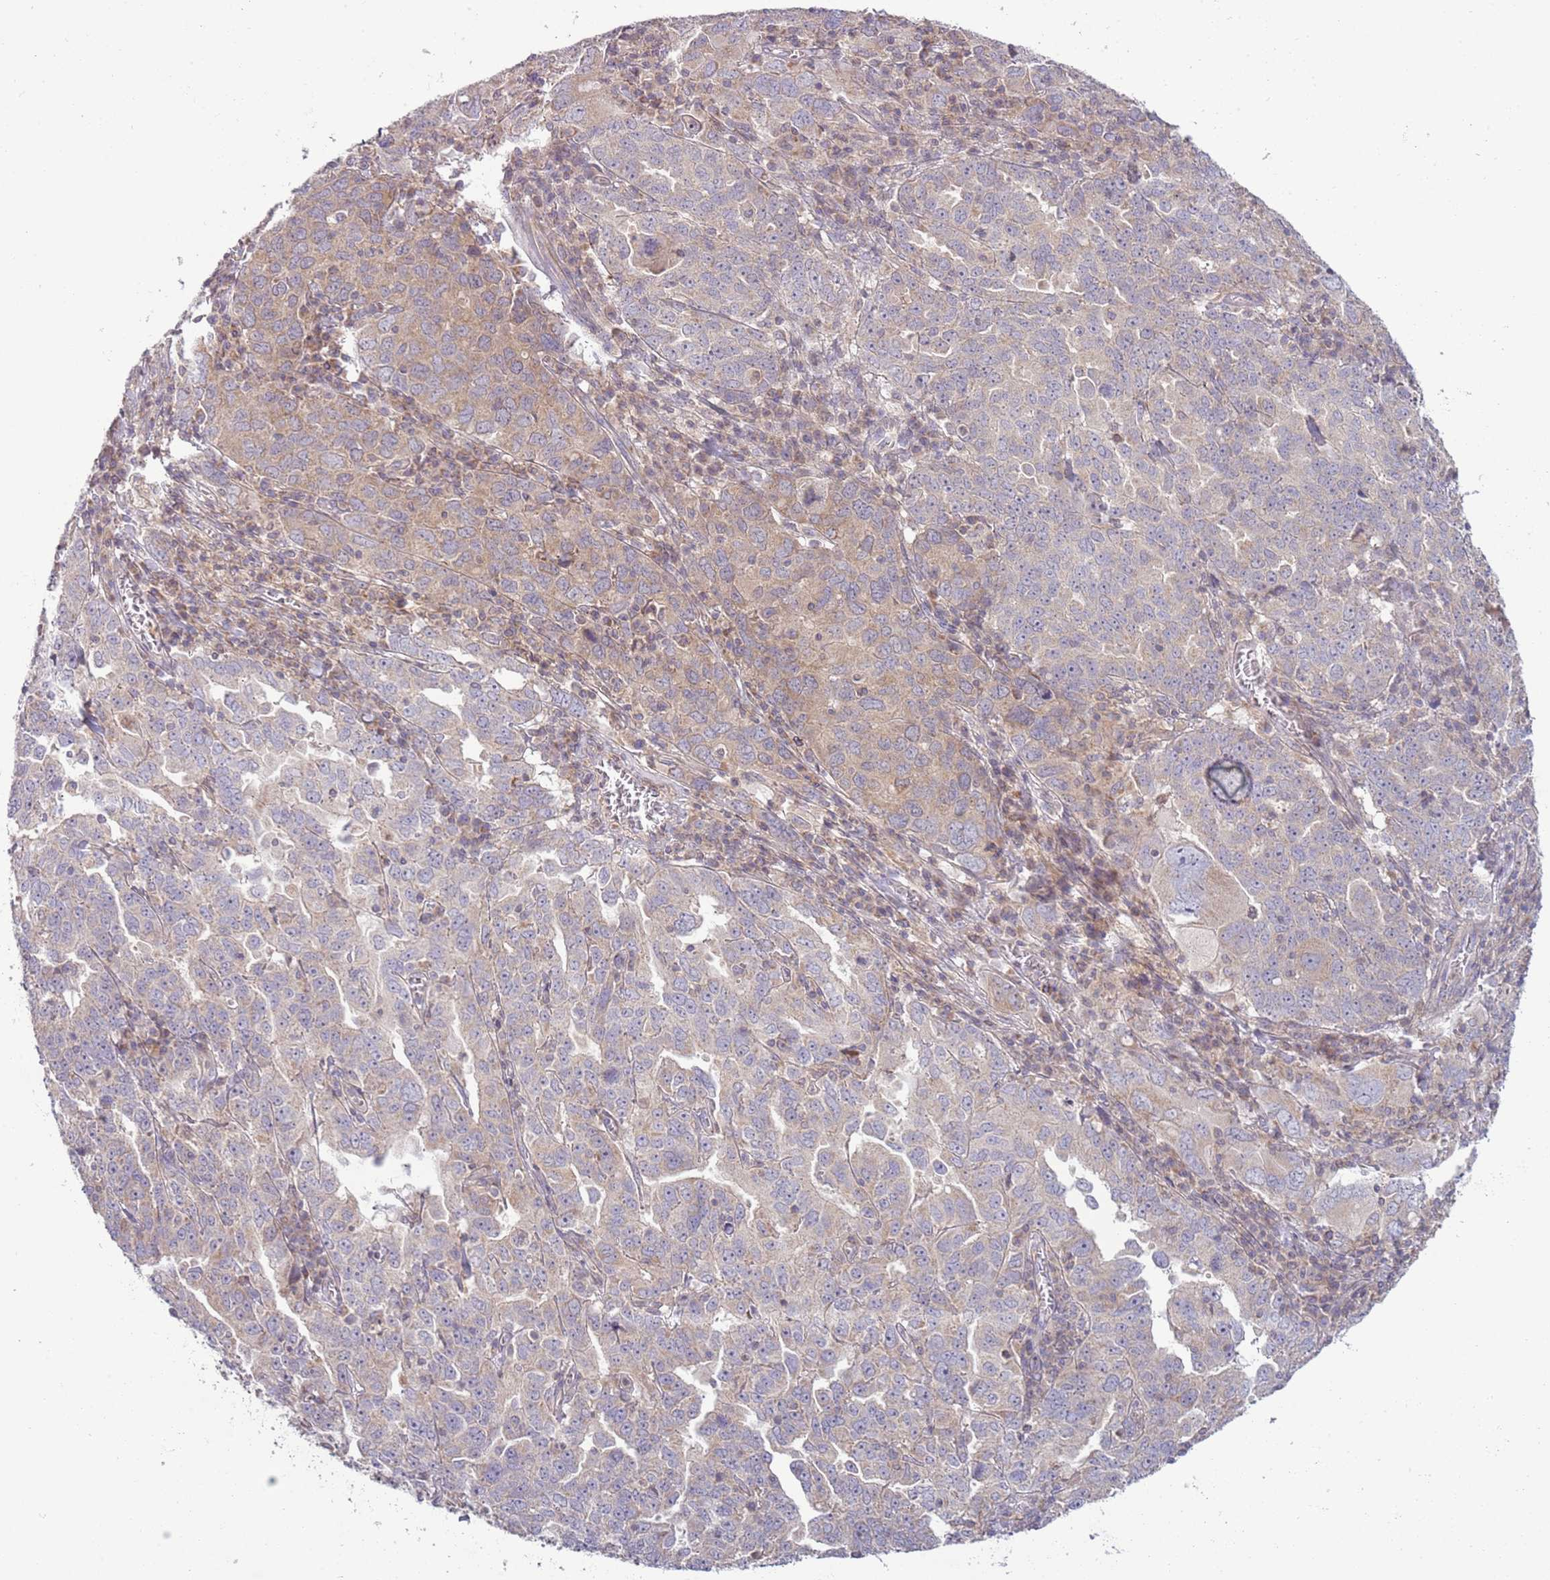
{"staining": {"intensity": "weak", "quantity": "<25%", "location": "cytoplasmic/membranous"}, "tissue": "ovarian cancer", "cell_type": "Tumor cells", "image_type": "cancer", "snomed": [{"axis": "morphology", "description": "Carcinoma, endometroid"}, {"axis": "topography", "description": "Ovary"}], "caption": "Tumor cells show no significant staining in ovarian cancer (endometroid carcinoma).", "gene": "DTD2", "patient": {"sex": "female", "age": 62}}